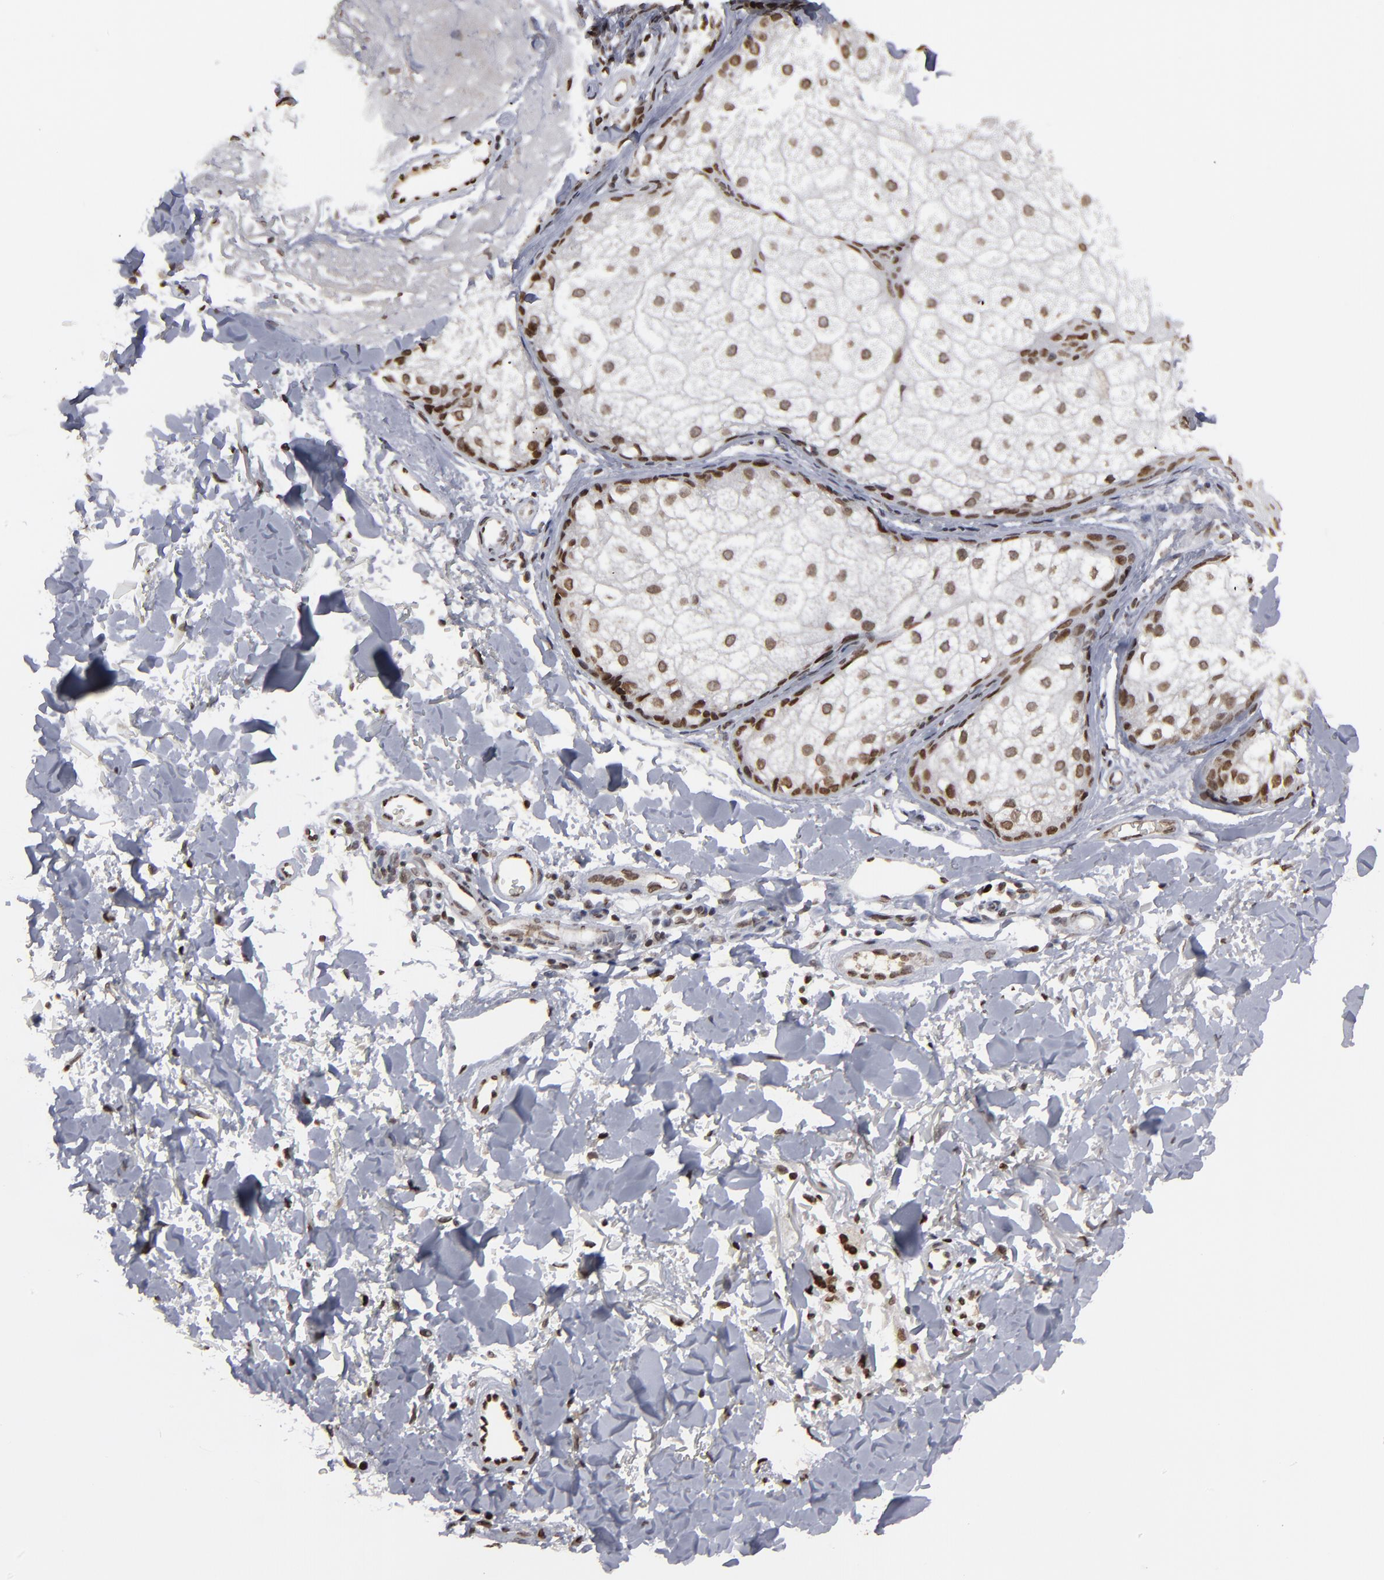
{"staining": {"intensity": "moderate", "quantity": "25%-75%", "location": "nuclear"}, "tissue": "skin cancer", "cell_type": "Tumor cells", "image_type": "cancer", "snomed": [{"axis": "morphology", "description": "Basal cell carcinoma"}, {"axis": "topography", "description": "Skin"}], "caption": "Immunohistochemical staining of human skin basal cell carcinoma exhibits moderate nuclear protein positivity in approximately 25%-75% of tumor cells. The protein of interest is shown in brown color, while the nuclei are stained blue.", "gene": "BAZ1A", "patient": {"sex": "male", "age": 74}}